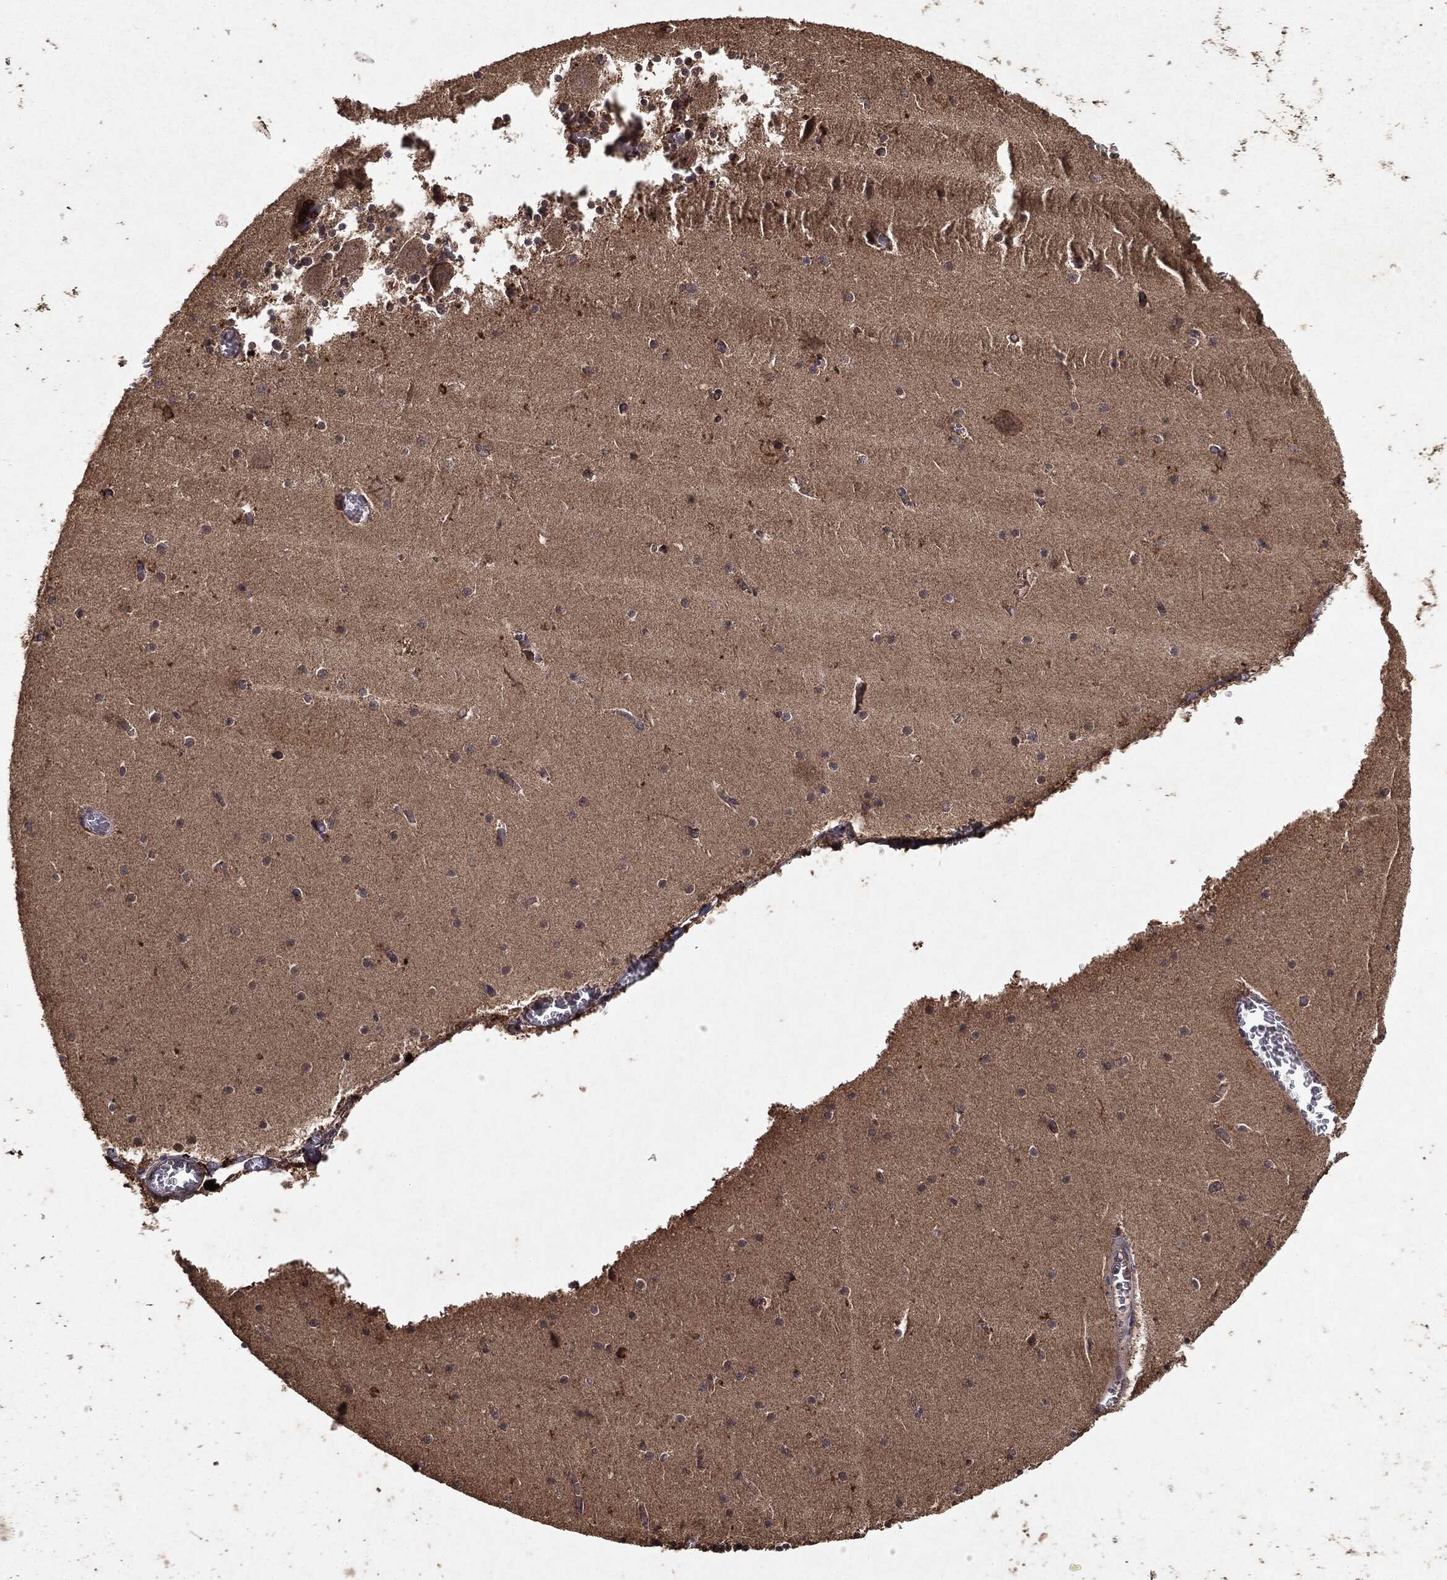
{"staining": {"intensity": "negative", "quantity": "none", "location": "none"}, "tissue": "cerebellum", "cell_type": "Cells in granular layer", "image_type": "normal", "snomed": [{"axis": "morphology", "description": "Normal tissue, NOS"}, {"axis": "topography", "description": "Cerebellum"}], "caption": "IHC of unremarkable cerebellum displays no expression in cells in granular layer. (DAB IHC, high magnification).", "gene": "MTOR", "patient": {"sex": "female", "age": 28}}